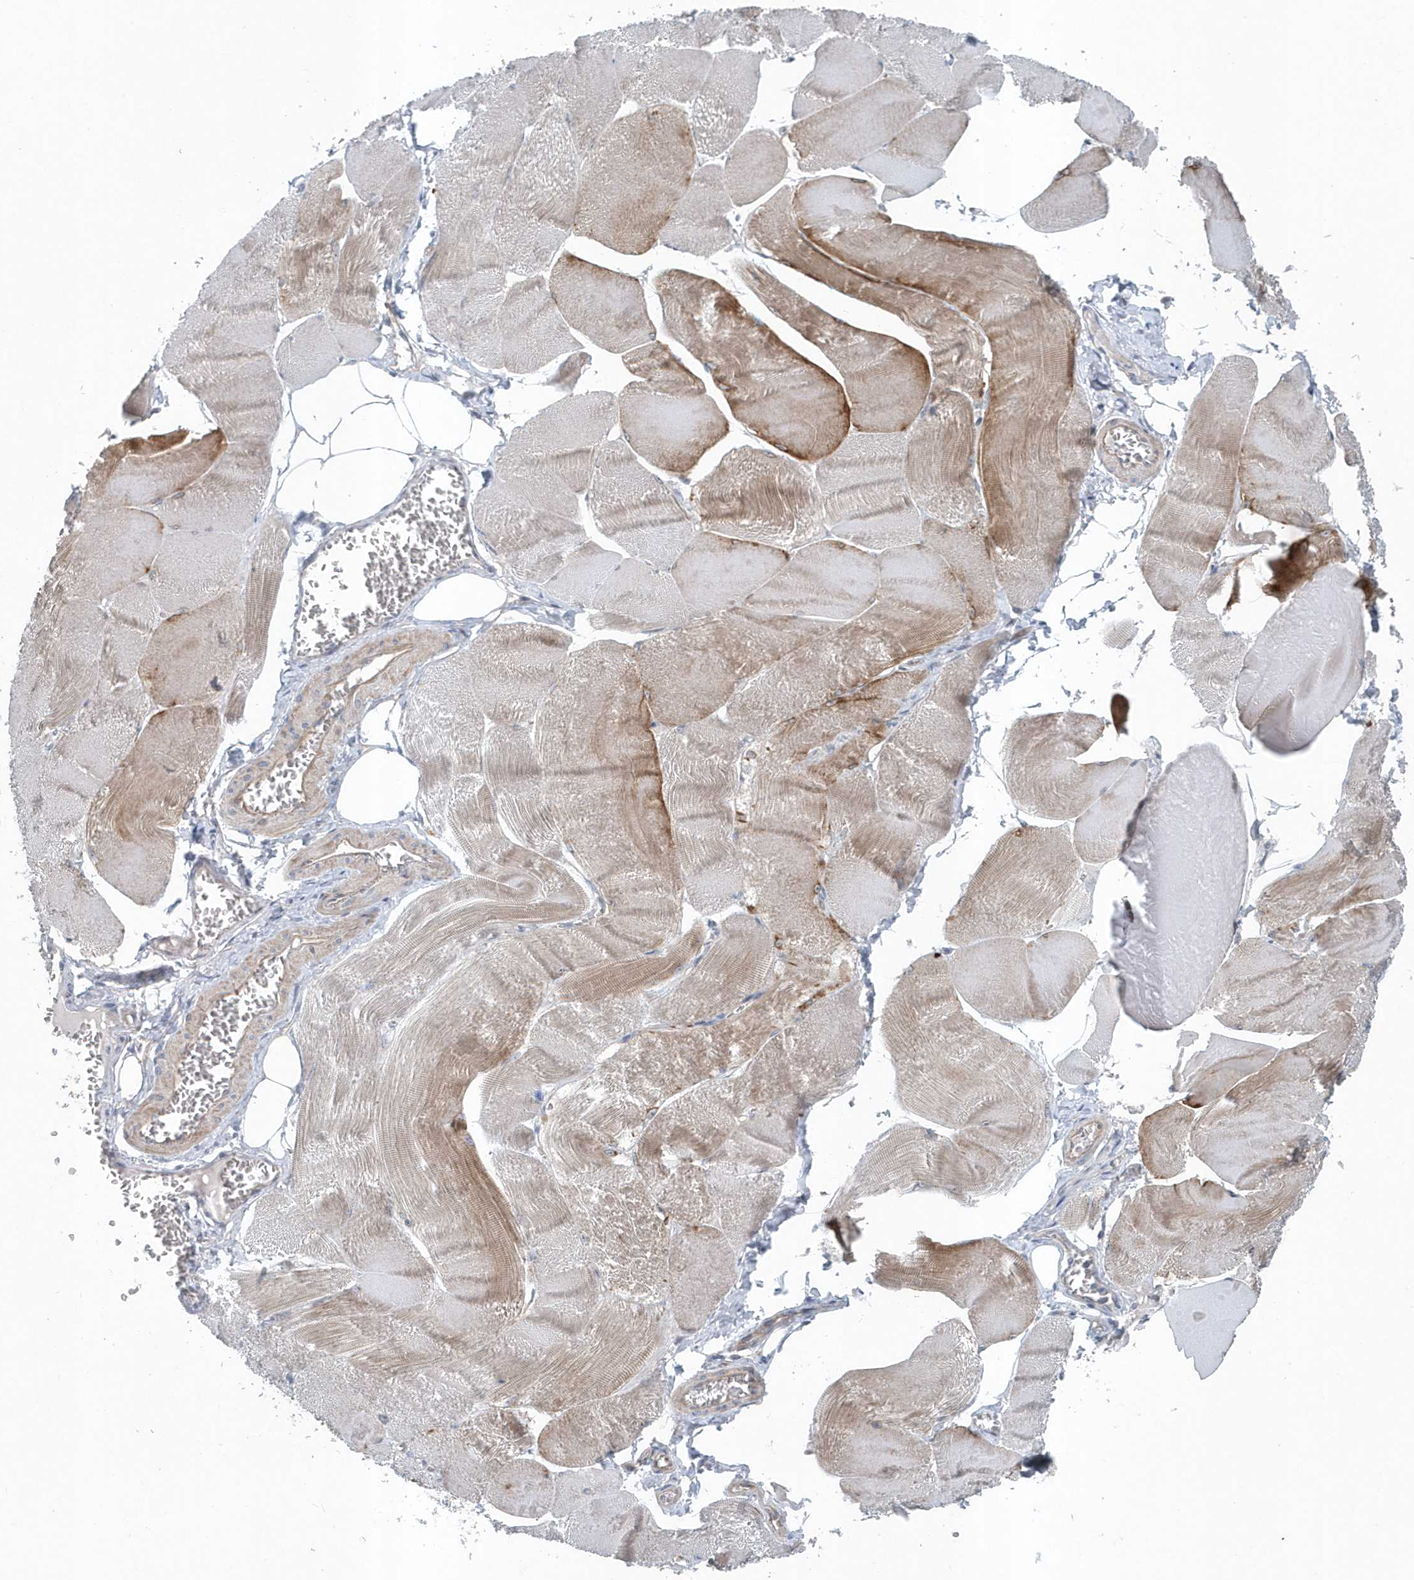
{"staining": {"intensity": "moderate", "quantity": "25%-75%", "location": "cytoplasmic/membranous"}, "tissue": "skeletal muscle", "cell_type": "Myocytes", "image_type": "normal", "snomed": [{"axis": "morphology", "description": "Normal tissue, NOS"}, {"axis": "morphology", "description": "Basal cell carcinoma"}, {"axis": "topography", "description": "Skeletal muscle"}], "caption": "Immunohistochemical staining of benign skeletal muscle demonstrates moderate cytoplasmic/membranous protein staining in about 25%-75% of myocytes. The staining was performed using DAB (3,3'-diaminobenzidine) to visualize the protein expression in brown, while the nuclei were stained in blue with hematoxylin (Magnification: 20x).", "gene": "MCC", "patient": {"sex": "female", "age": 64}}